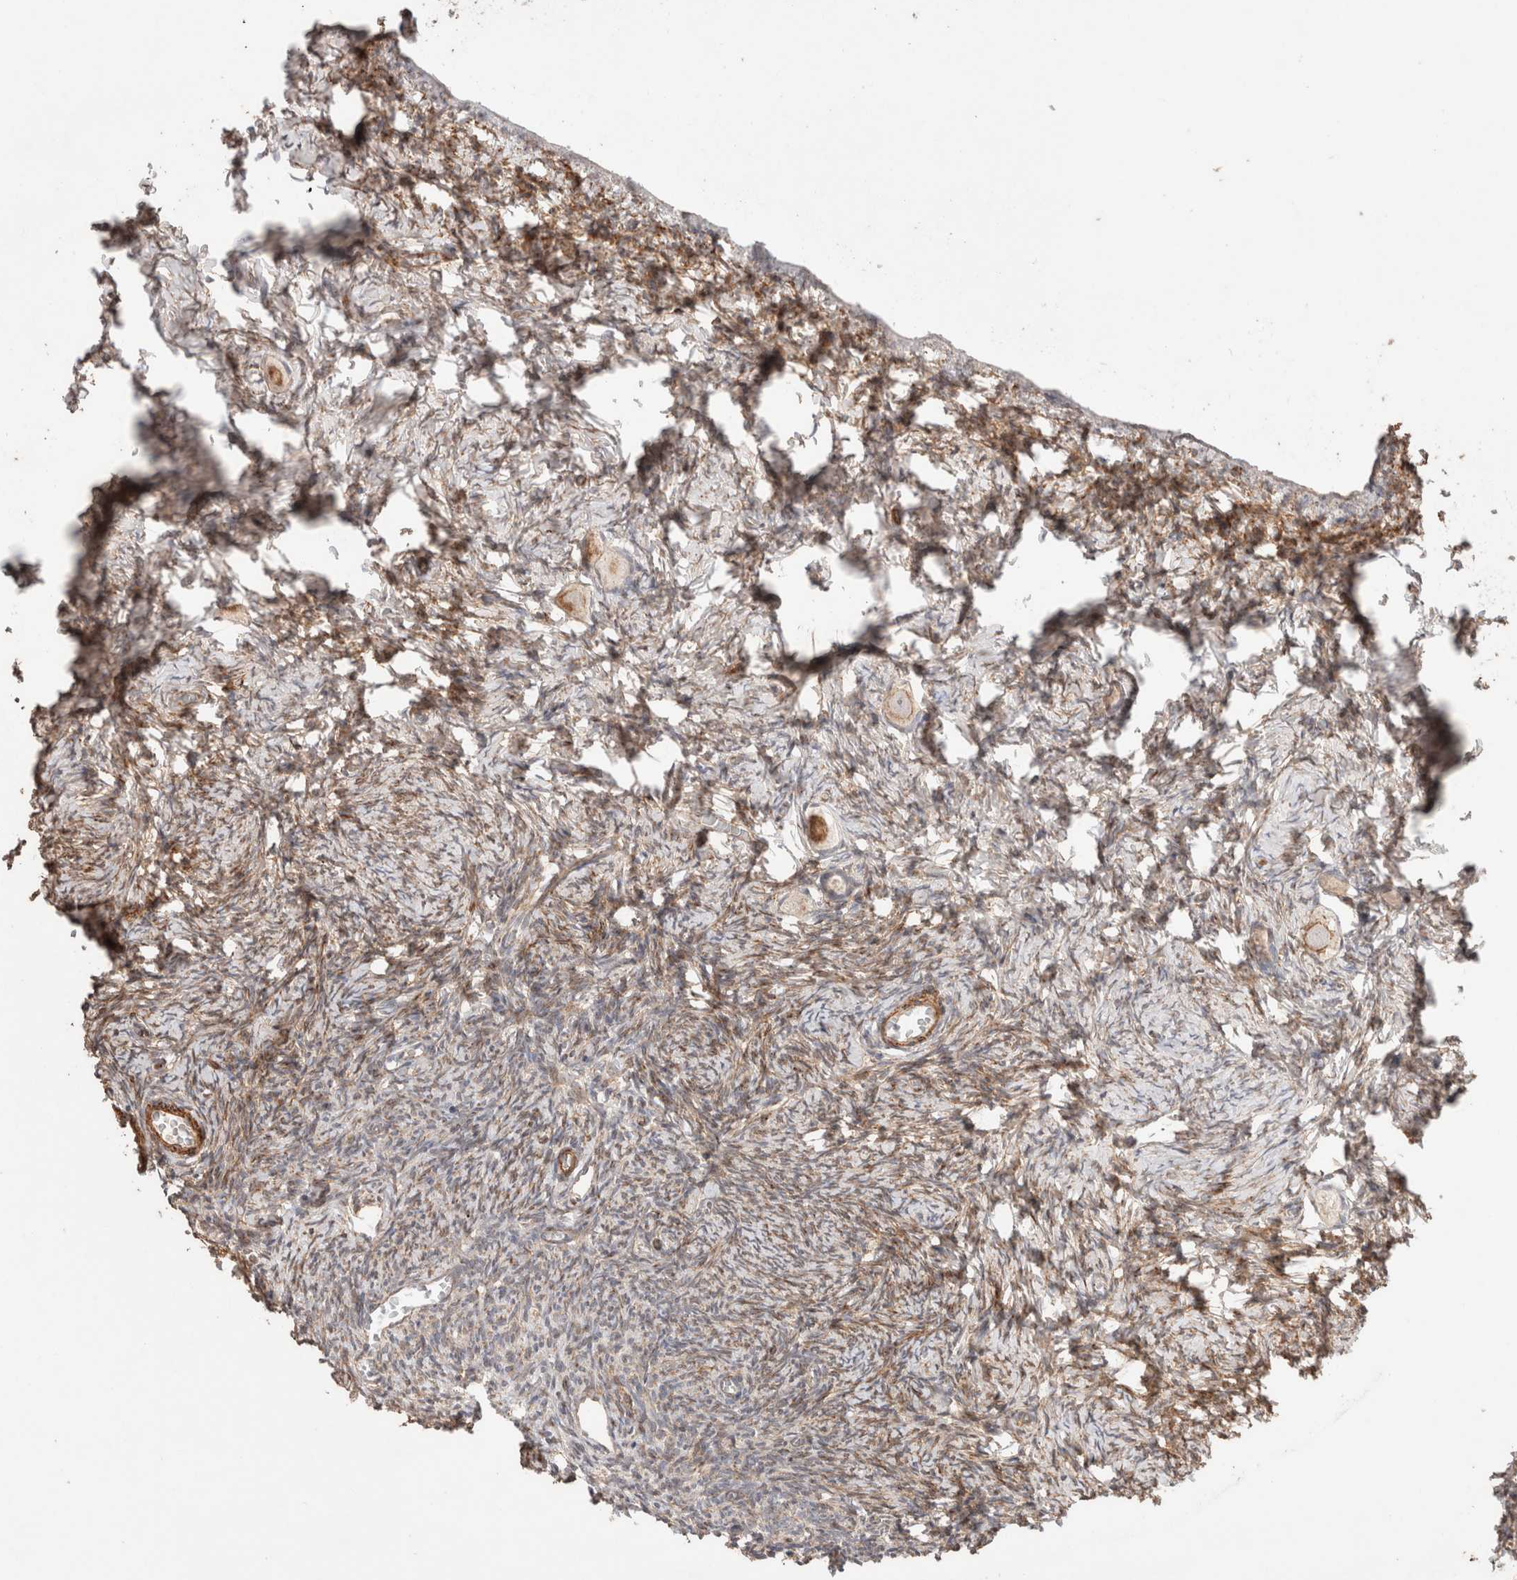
{"staining": {"intensity": "moderate", "quantity": ">75%", "location": "cytoplasmic/membranous"}, "tissue": "ovary", "cell_type": "Follicle cells", "image_type": "normal", "snomed": [{"axis": "morphology", "description": "Normal tissue, NOS"}, {"axis": "topography", "description": "Ovary"}], "caption": "Immunohistochemistry (IHC) (DAB (3,3'-diaminobenzidine)) staining of normal human ovary reveals moderate cytoplasmic/membranous protein expression in approximately >75% of follicle cells. The staining was performed using DAB (3,3'-diaminobenzidine) to visualize the protein expression in brown, while the nuclei were stained in blue with hematoxylin (Magnification: 20x).", "gene": "RAB32", "patient": {"sex": "female", "age": 27}}